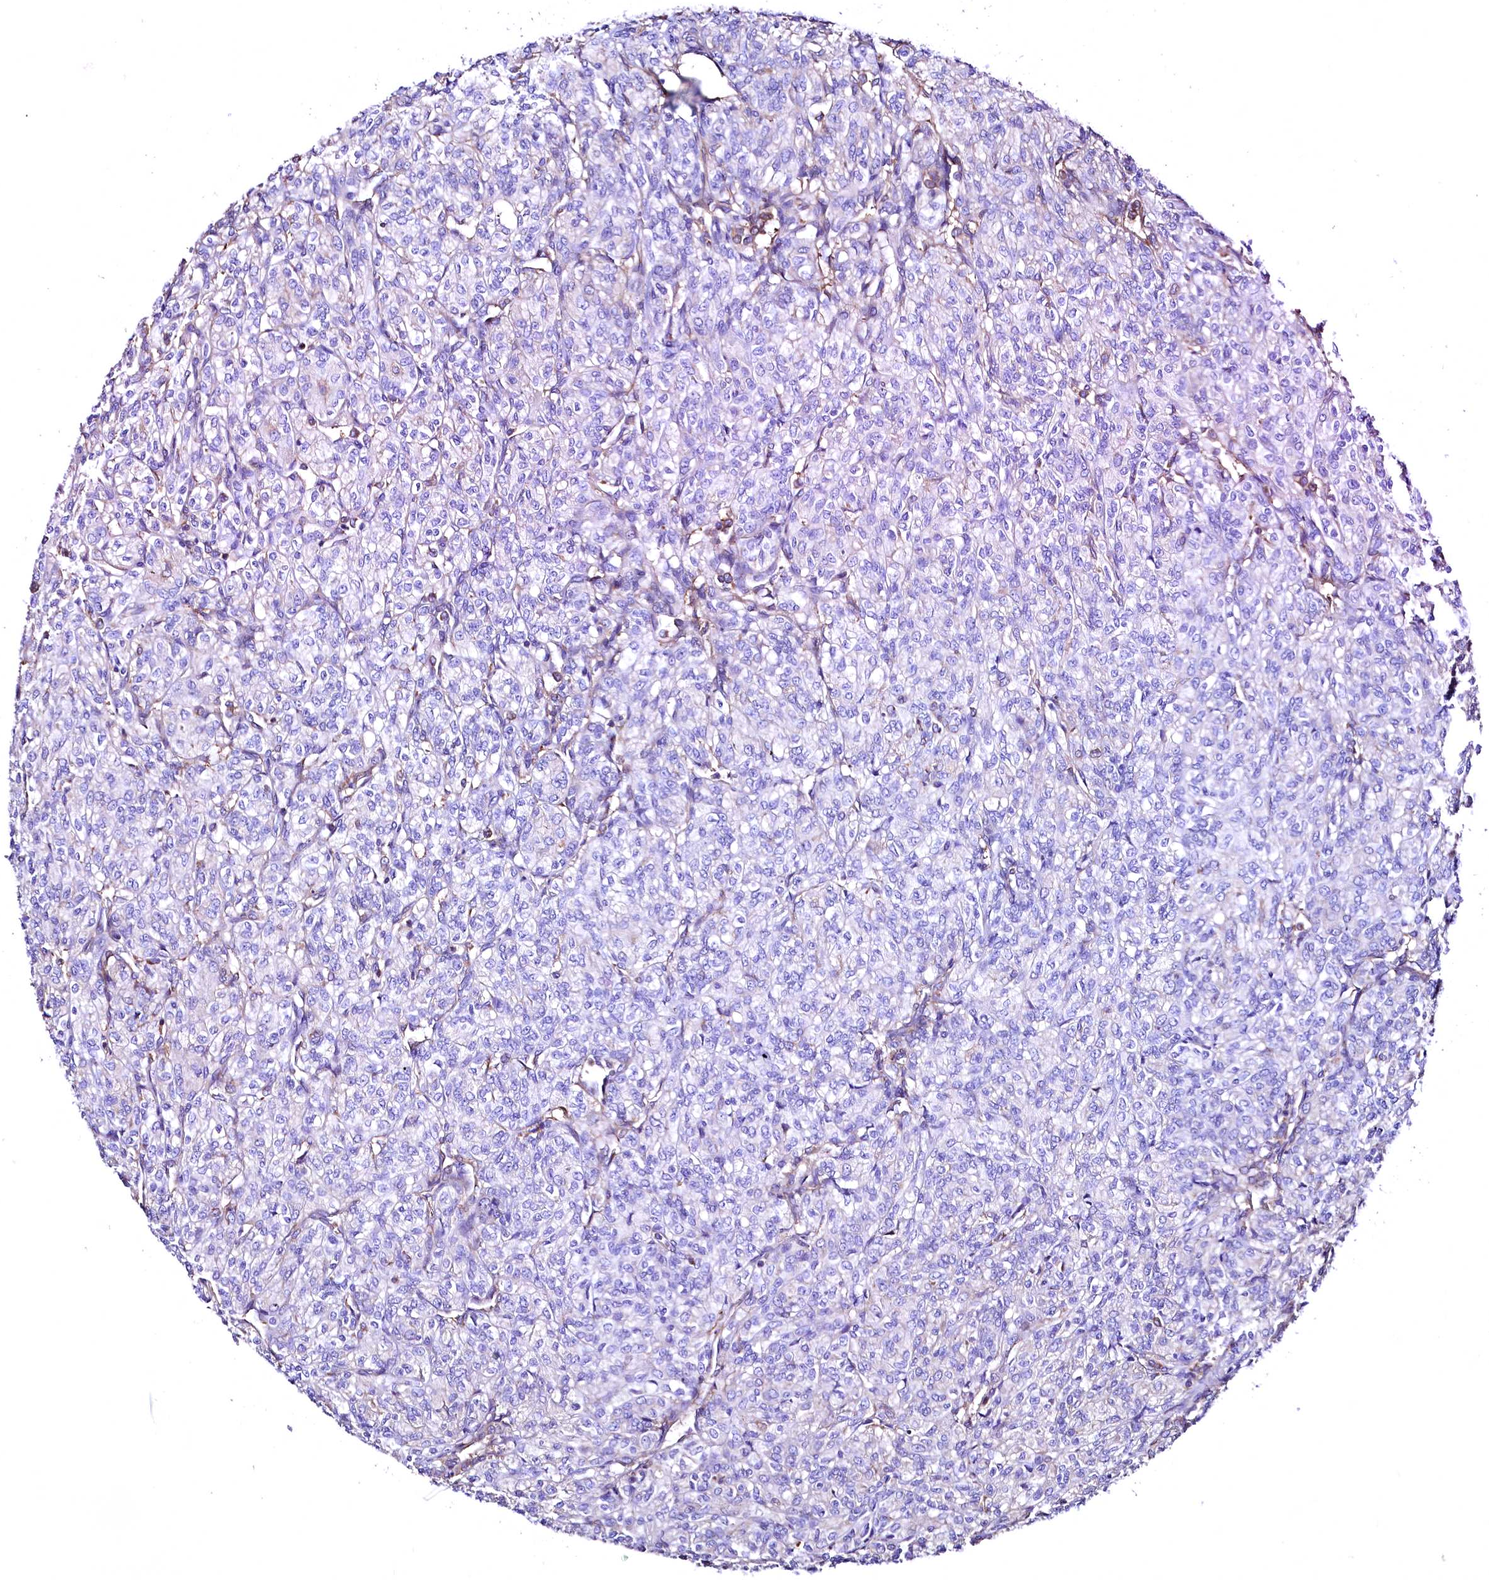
{"staining": {"intensity": "negative", "quantity": "none", "location": "none"}, "tissue": "renal cancer", "cell_type": "Tumor cells", "image_type": "cancer", "snomed": [{"axis": "morphology", "description": "Adenocarcinoma, NOS"}, {"axis": "topography", "description": "Kidney"}], "caption": "DAB (3,3'-diaminobenzidine) immunohistochemical staining of adenocarcinoma (renal) exhibits no significant staining in tumor cells. Nuclei are stained in blue.", "gene": "GPR176", "patient": {"sex": "male", "age": 77}}